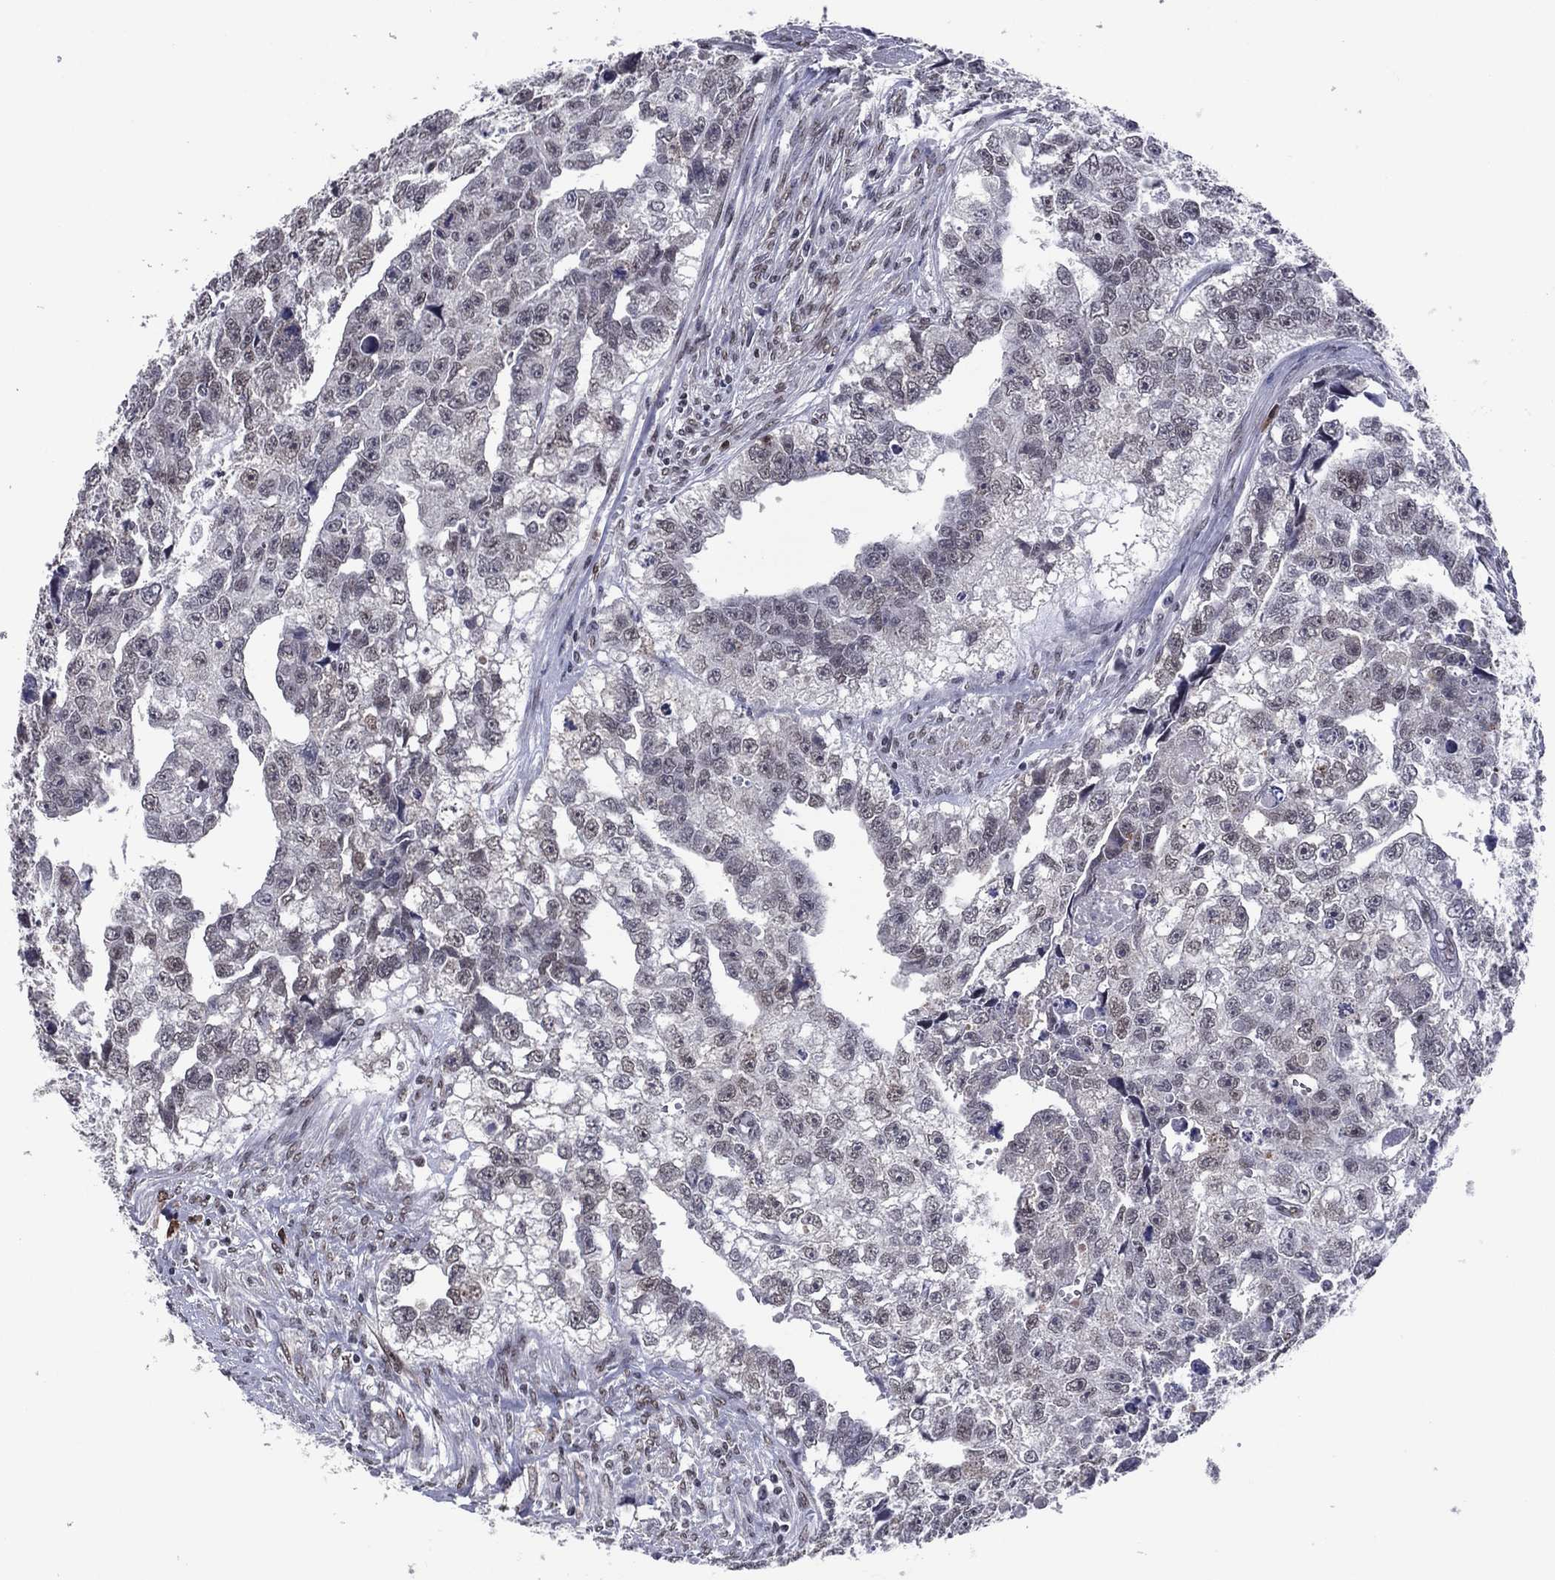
{"staining": {"intensity": "negative", "quantity": "none", "location": "none"}, "tissue": "testis cancer", "cell_type": "Tumor cells", "image_type": "cancer", "snomed": [{"axis": "morphology", "description": "Carcinoma, Embryonal, NOS"}, {"axis": "morphology", "description": "Teratoma, malignant, NOS"}, {"axis": "topography", "description": "Testis"}], "caption": "This is an immunohistochemistry (IHC) micrograph of testis embryonal carcinoma. There is no expression in tumor cells.", "gene": "TYMS", "patient": {"sex": "male", "age": 44}}